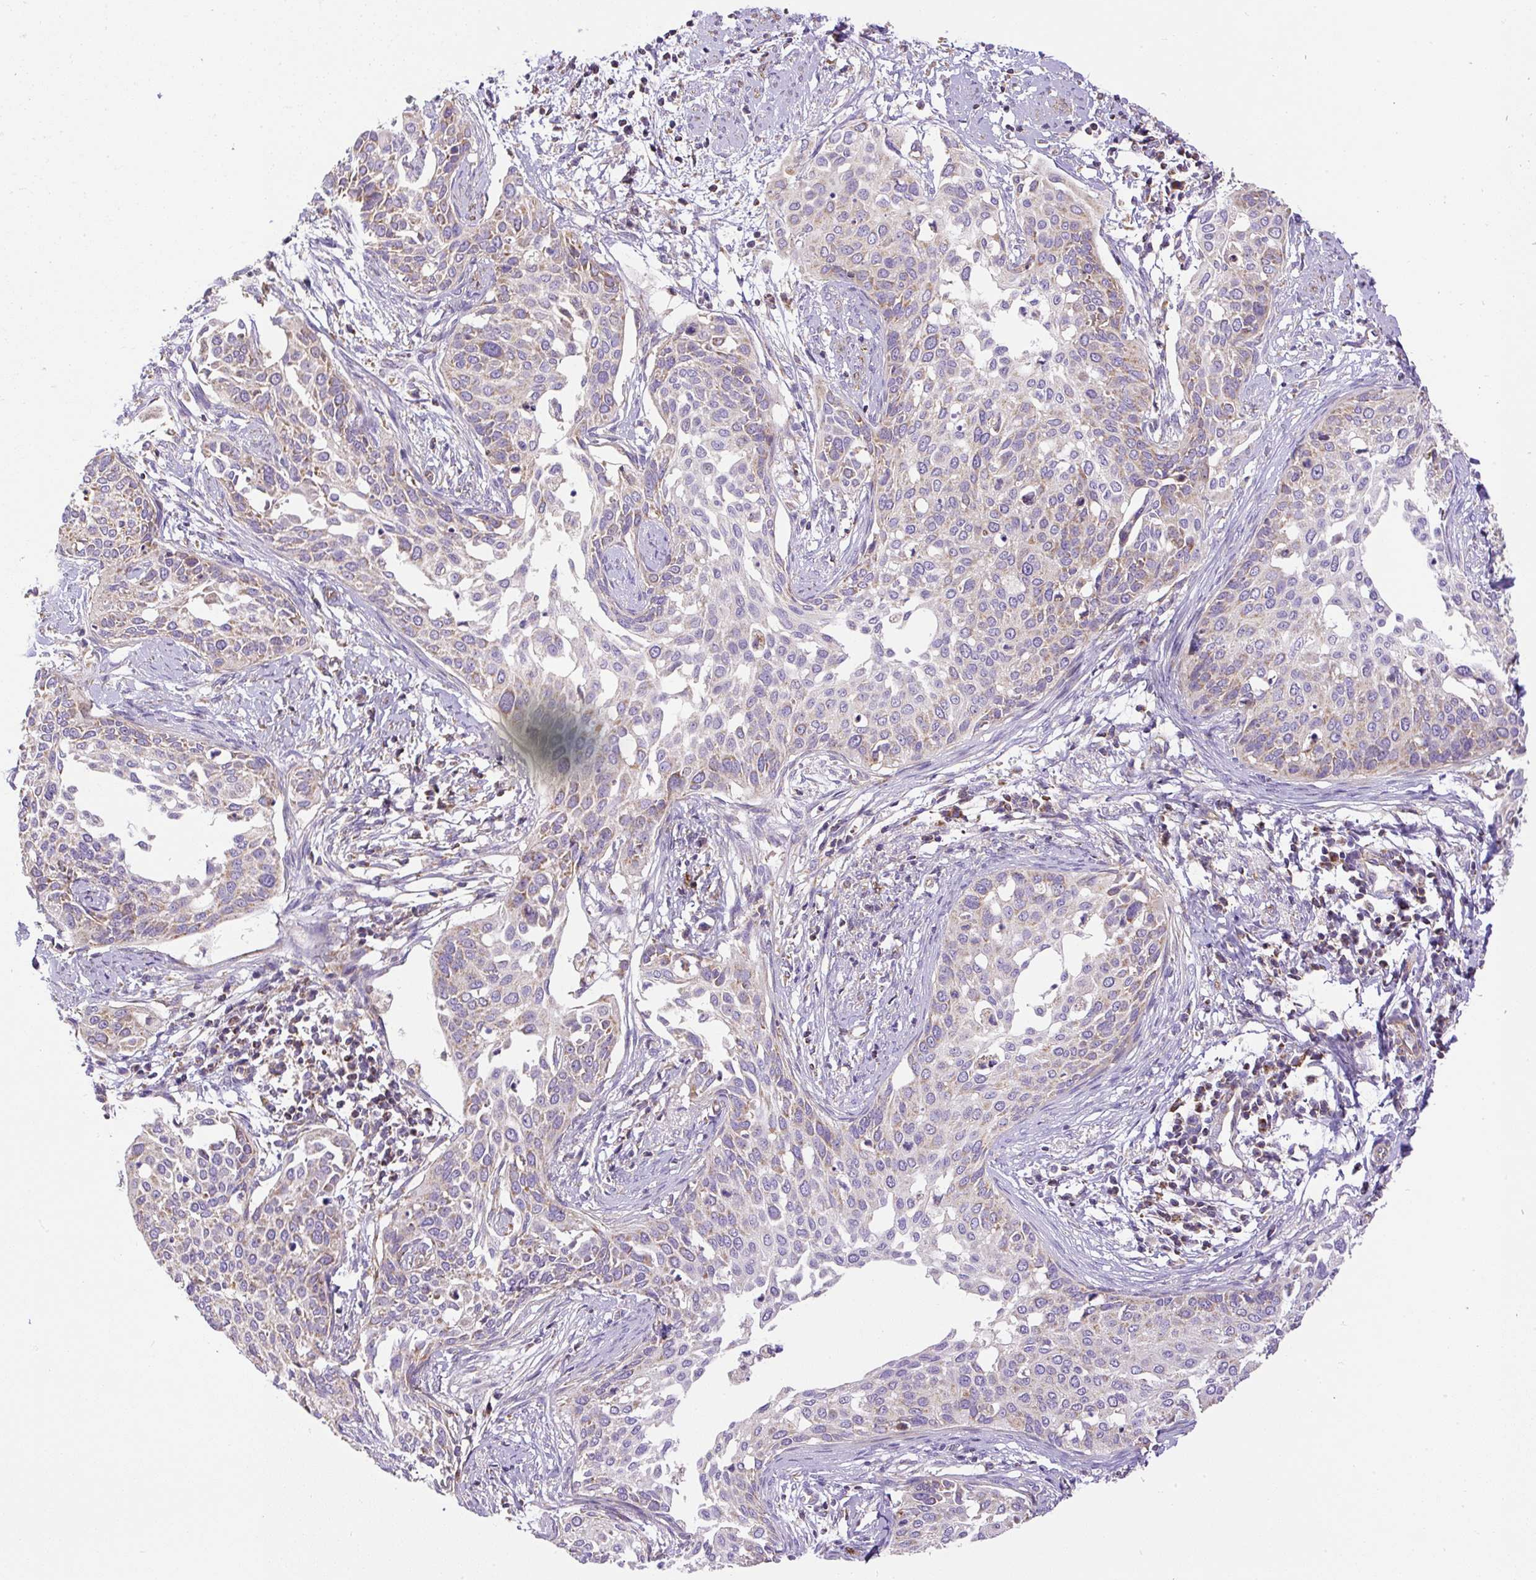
{"staining": {"intensity": "weak", "quantity": "<25%", "location": "cytoplasmic/membranous"}, "tissue": "cervical cancer", "cell_type": "Tumor cells", "image_type": "cancer", "snomed": [{"axis": "morphology", "description": "Squamous cell carcinoma, NOS"}, {"axis": "topography", "description": "Cervix"}], "caption": "This is an immunohistochemistry histopathology image of cervical cancer (squamous cell carcinoma). There is no expression in tumor cells.", "gene": "NDUFAF2", "patient": {"sex": "female", "age": 44}}